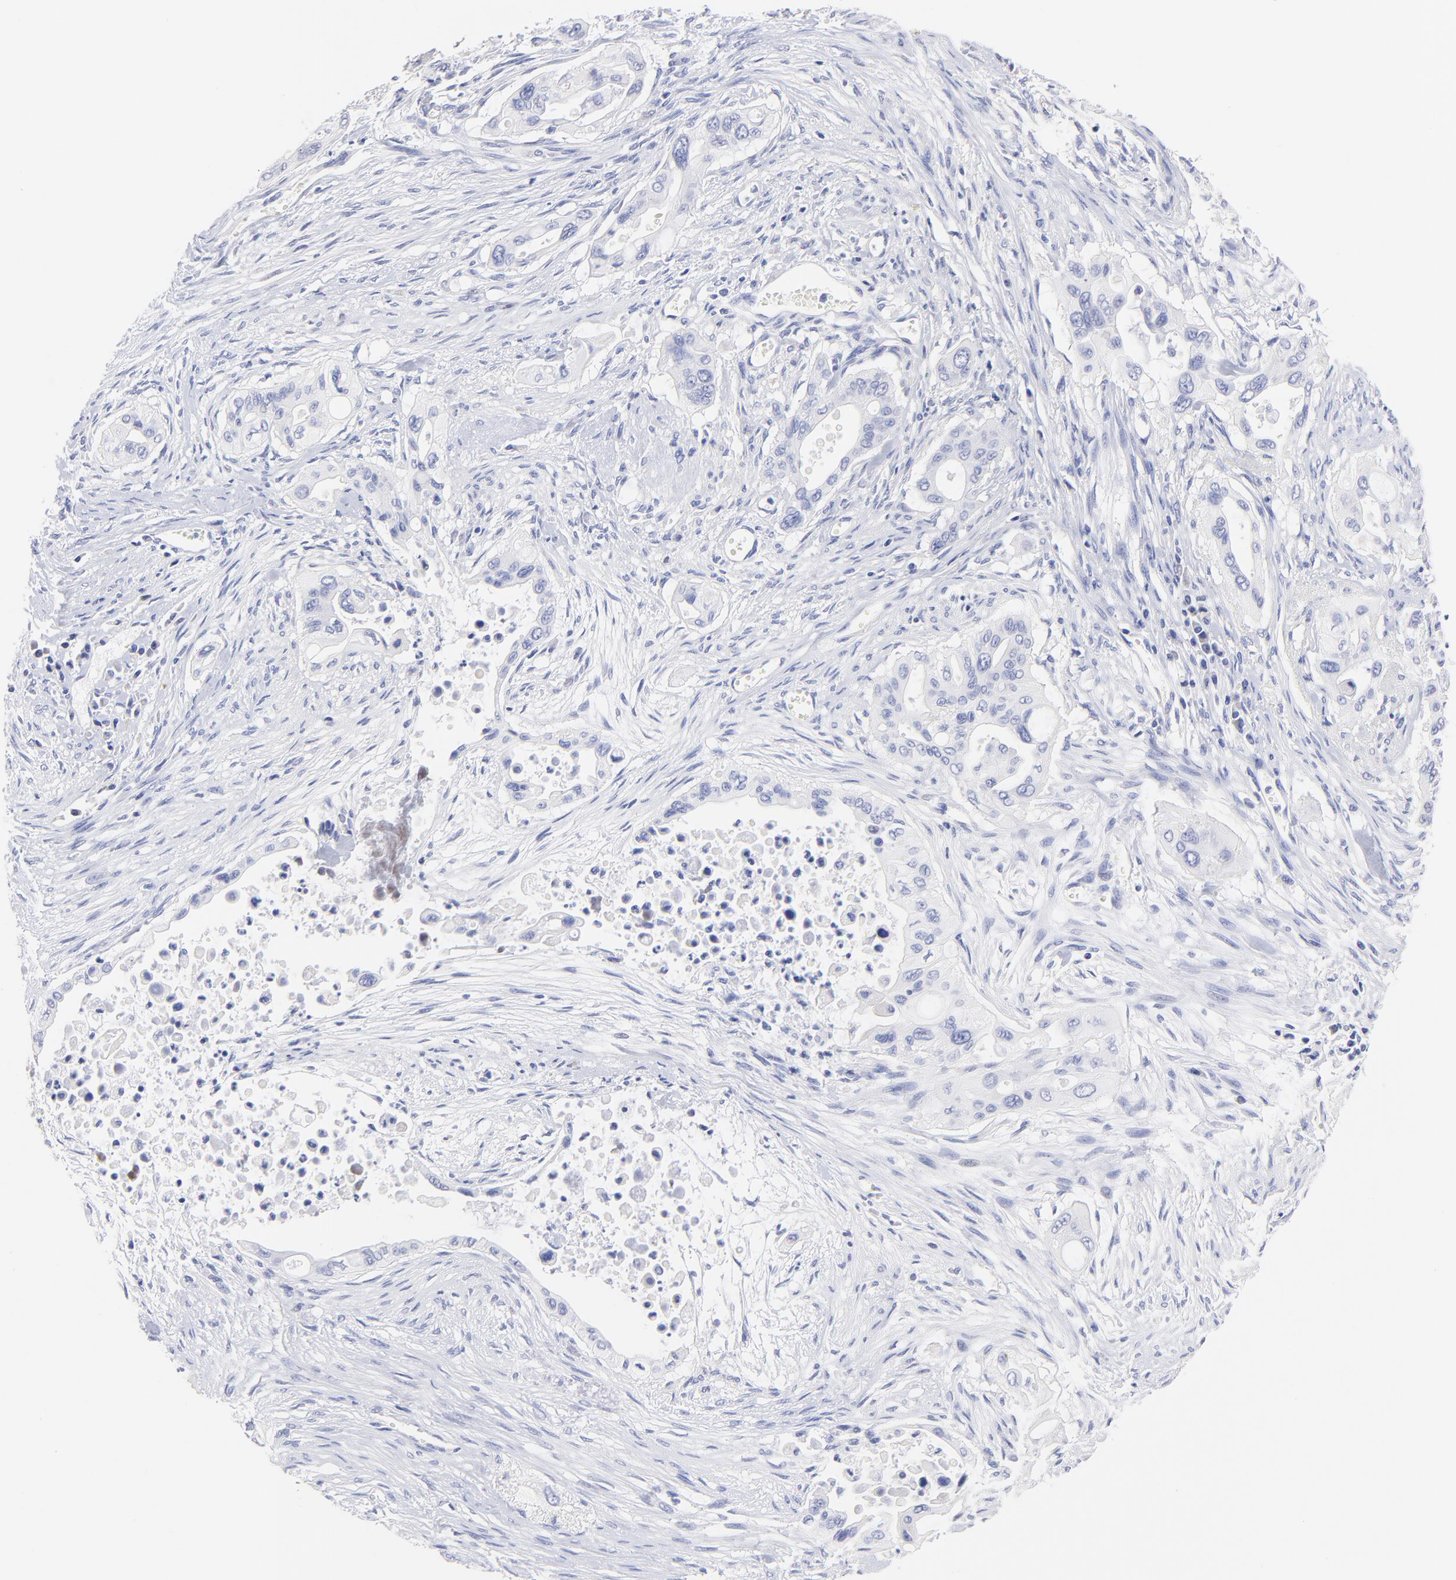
{"staining": {"intensity": "negative", "quantity": "none", "location": "none"}, "tissue": "pancreatic cancer", "cell_type": "Tumor cells", "image_type": "cancer", "snomed": [{"axis": "morphology", "description": "Adenocarcinoma, NOS"}, {"axis": "topography", "description": "Pancreas"}], "caption": "A histopathology image of pancreatic cancer stained for a protein reveals no brown staining in tumor cells.", "gene": "CFAP57", "patient": {"sex": "male", "age": 77}}